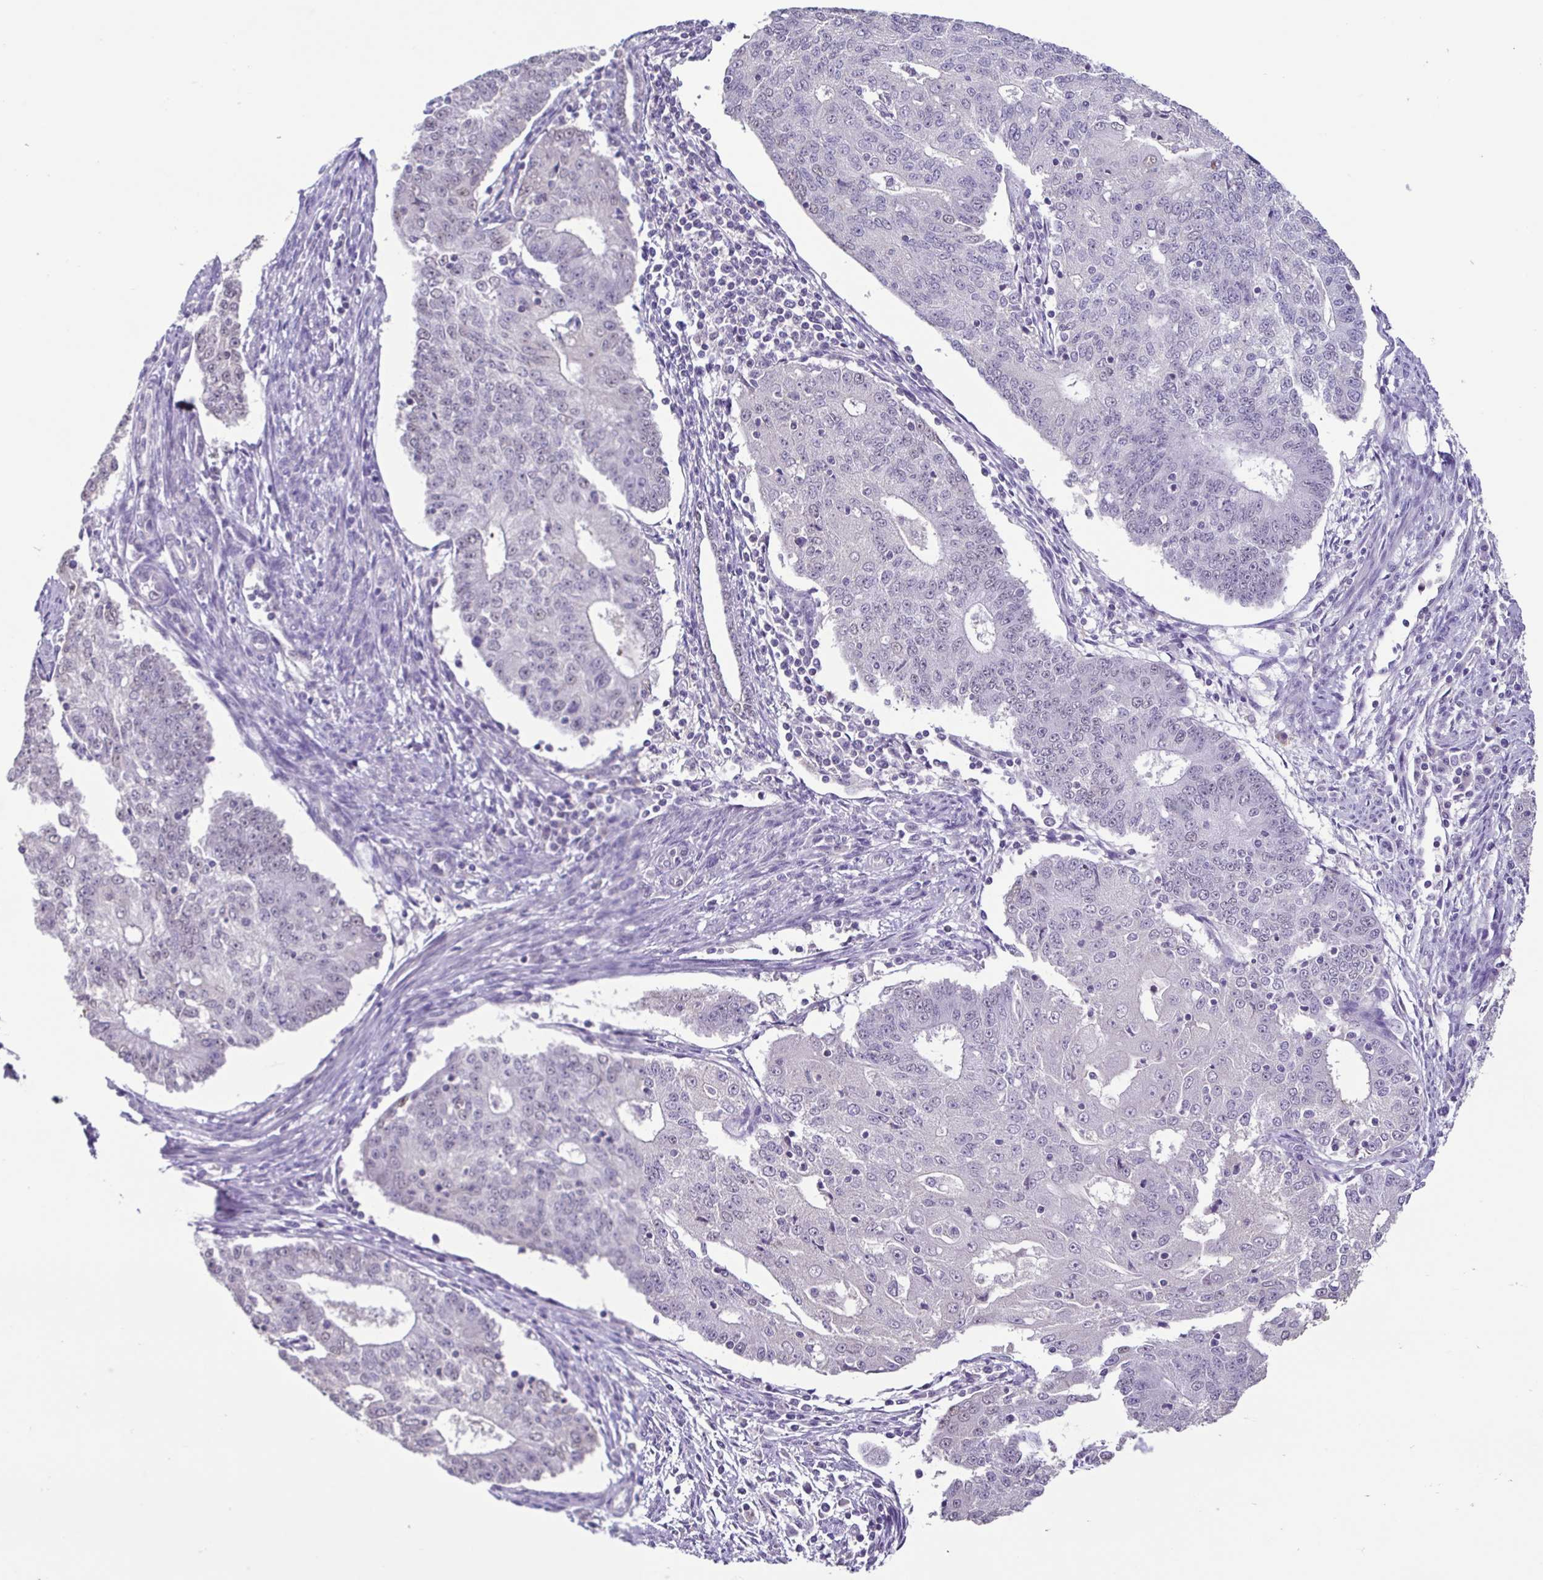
{"staining": {"intensity": "negative", "quantity": "none", "location": "none"}, "tissue": "endometrial cancer", "cell_type": "Tumor cells", "image_type": "cancer", "snomed": [{"axis": "morphology", "description": "Adenocarcinoma, NOS"}, {"axis": "topography", "description": "Endometrium"}], "caption": "There is no significant expression in tumor cells of adenocarcinoma (endometrial). (Immunohistochemistry, brightfield microscopy, high magnification).", "gene": "ACTRT3", "patient": {"sex": "female", "age": 56}}